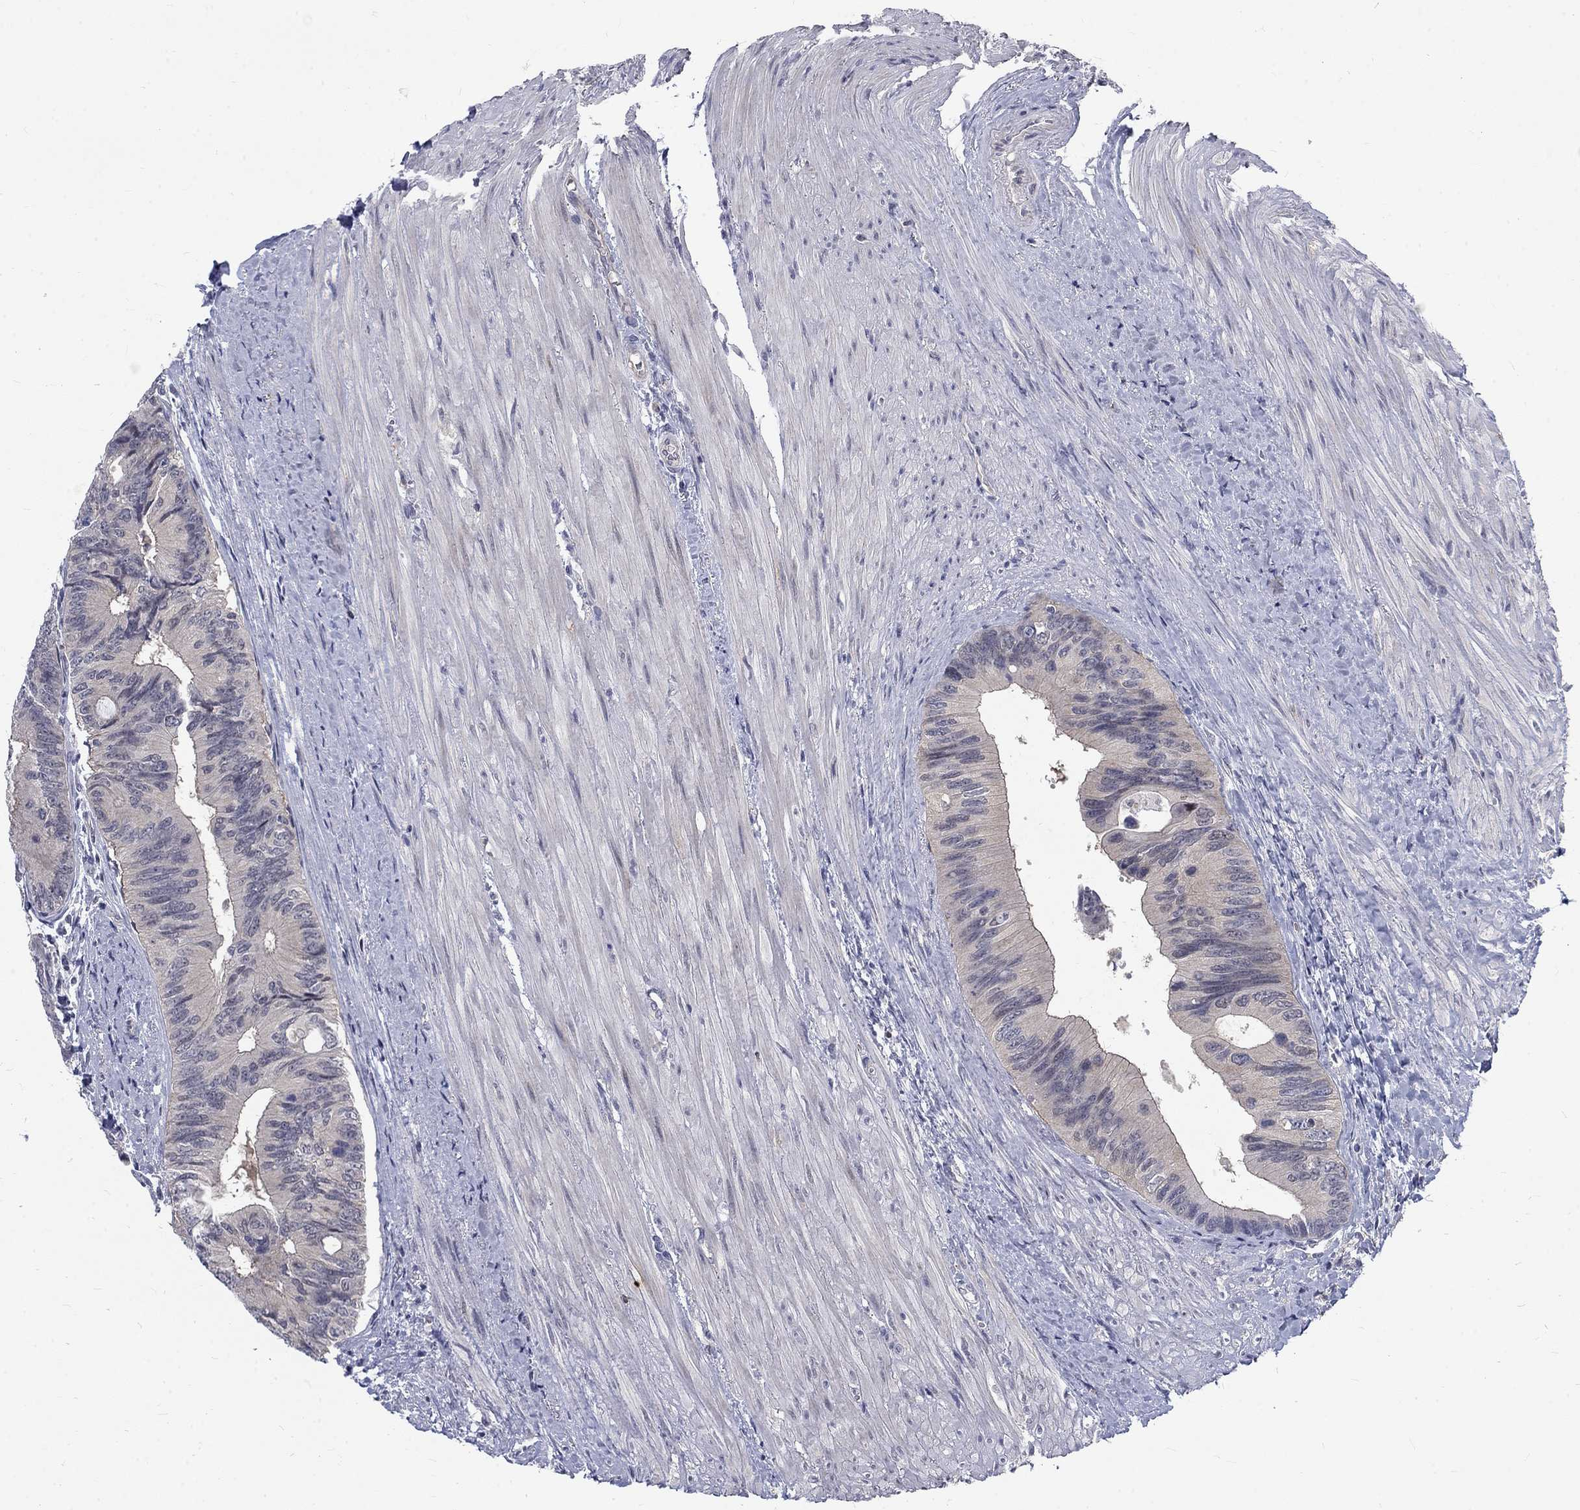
{"staining": {"intensity": "negative", "quantity": "none", "location": "none"}, "tissue": "colorectal cancer", "cell_type": "Tumor cells", "image_type": "cancer", "snomed": [{"axis": "morphology", "description": "Normal tissue, NOS"}, {"axis": "morphology", "description": "Adenocarcinoma, NOS"}, {"axis": "topography", "description": "Colon"}], "caption": "IHC micrograph of neoplastic tissue: human colorectal cancer stained with DAB (3,3'-diaminobenzidine) exhibits no significant protein positivity in tumor cells. (Brightfield microscopy of DAB (3,3'-diaminobenzidine) immunohistochemistry (IHC) at high magnification).", "gene": "PHKA1", "patient": {"sex": "male", "age": 65}}